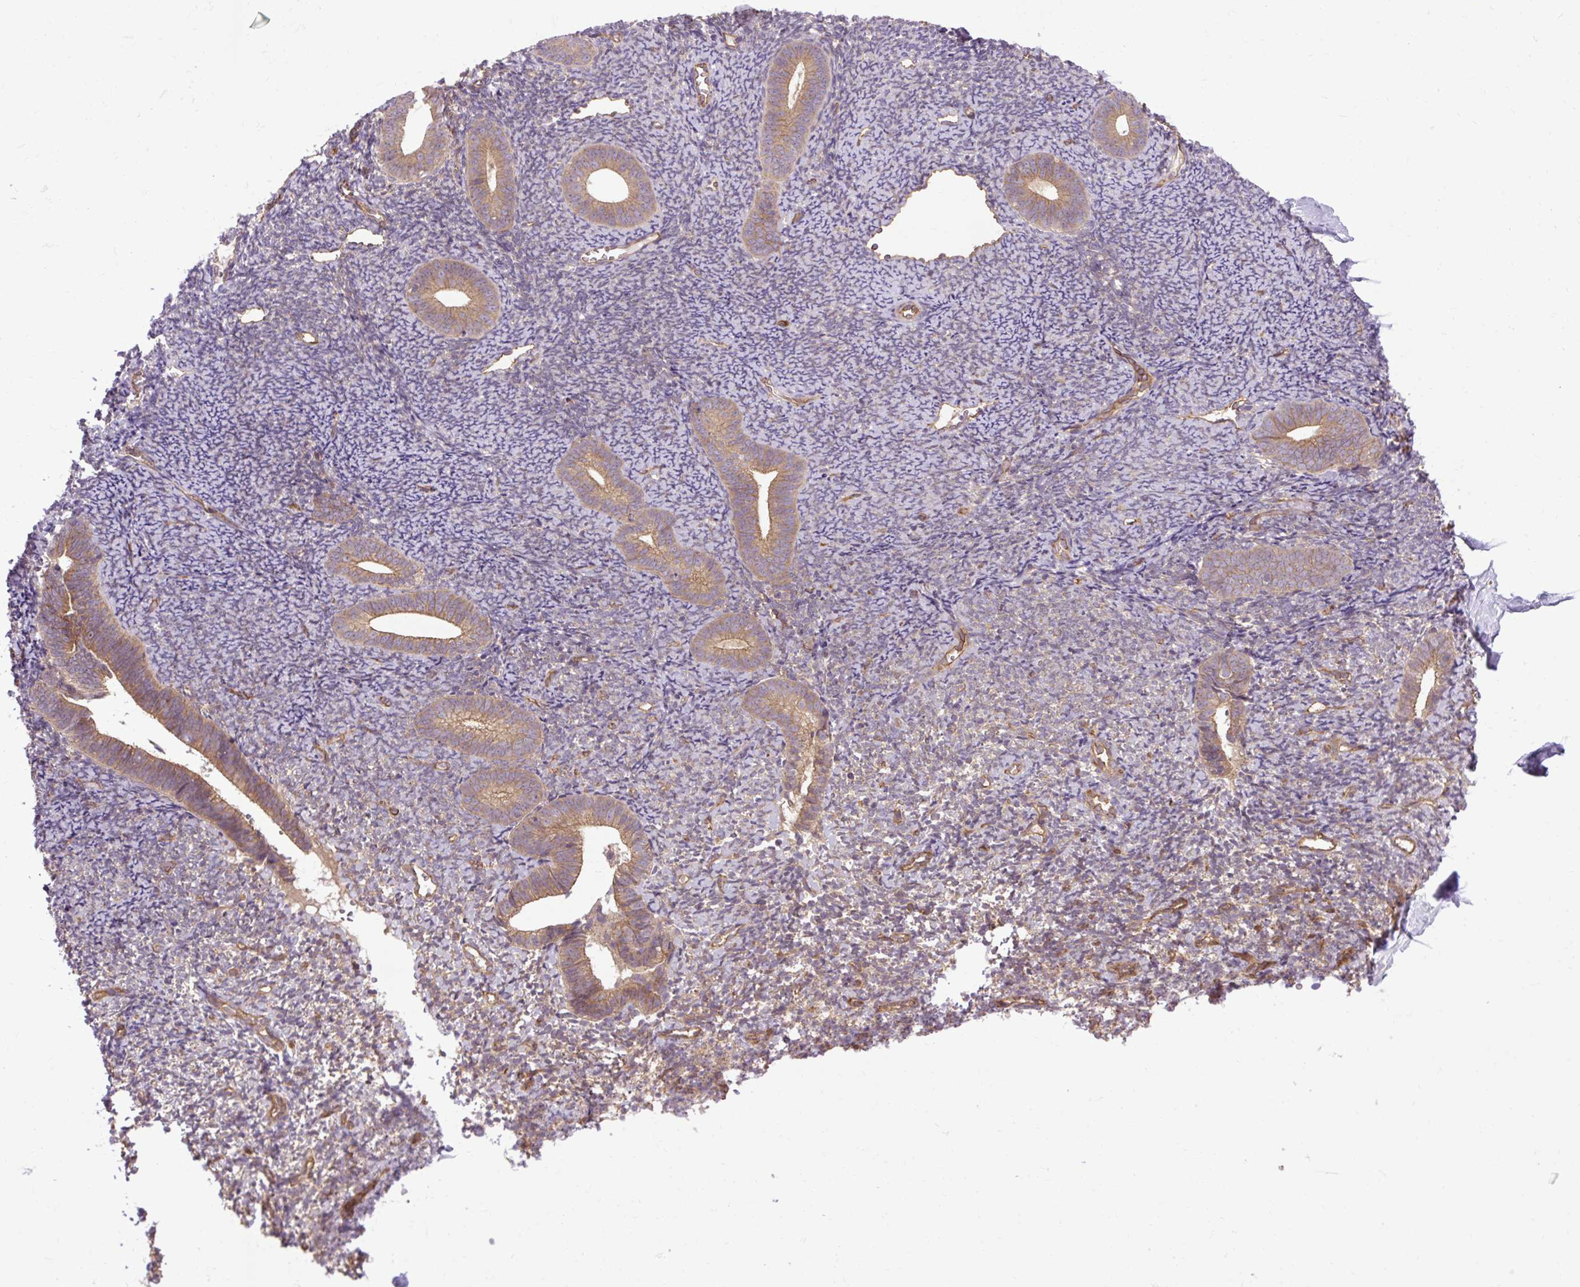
{"staining": {"intensity": "negative", "quantity": "none", "location": "none"}, "tissue": "endometrium", "cell_type": "Cells in endometrial stroma", "image_type": "normal", "snomed": [{"axis": "morphology", "description": "Normal tissue, NOS"}, {"axis": "topography", "description": "Endometrium"}], "caption": "There is no significant positivity in cells in endometrial stroma of endometrium. (Immunohistochemistry (ihc), brightfield microscopy, high magnification).", "gene": "CCDC93", "patient": {"sex": "female", "age": 39}}